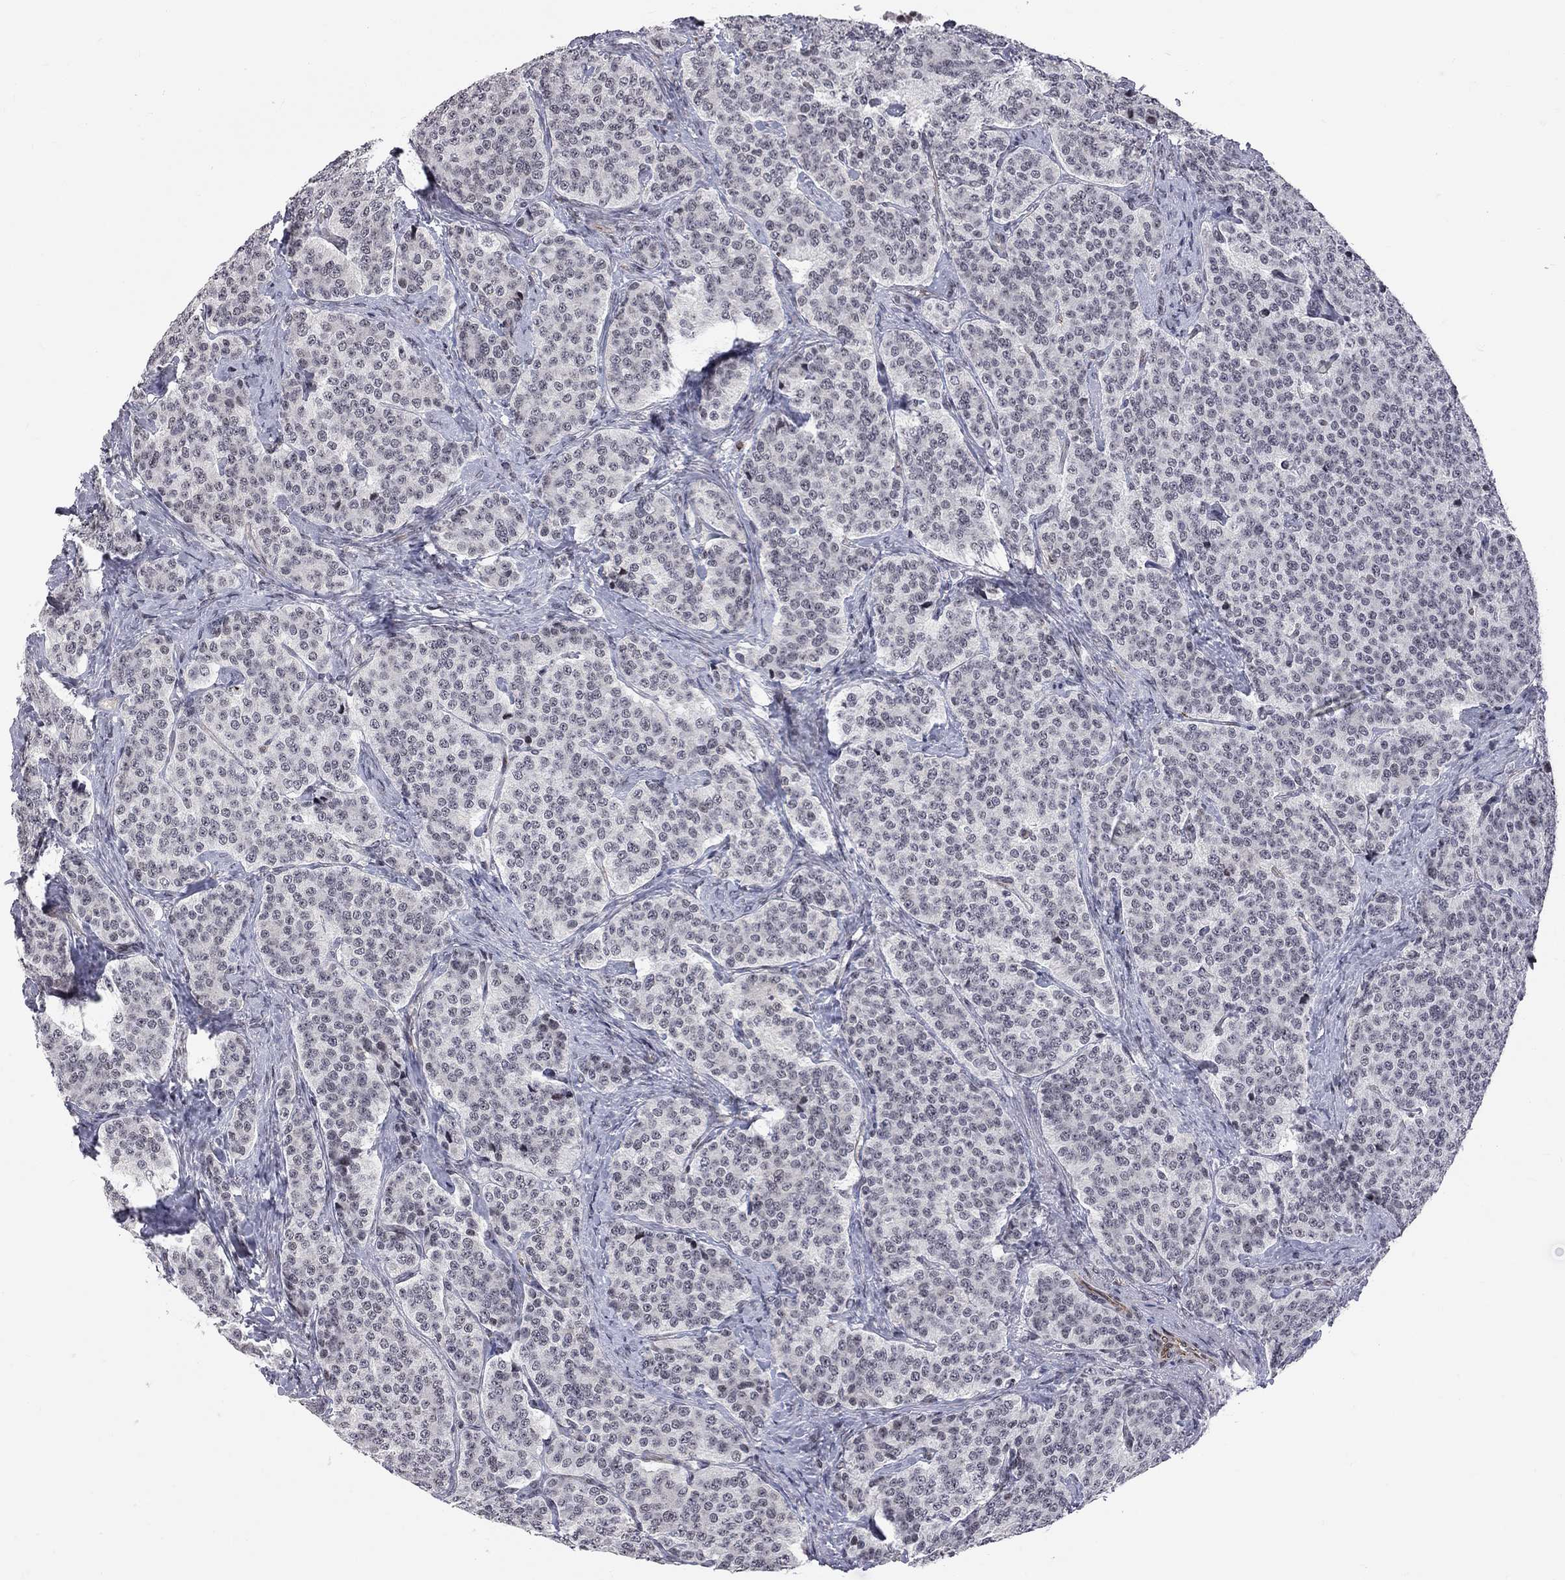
{"staining": {"intensity": "negative", "quantity": "none", "location": "none"}, "tissue": "carcinoid", "cell_type": "Tumor cells", "image_type": "cancer", "snomed": [{"axis": "morphology", "description": "Carcinoid, malignant, NOS"}, {"axis": "topography", "description": "Small intestine"}], "caption": "High magnification brightfield microscopy of malignant carcinoid stained with DAB (3,3'-diaminobenzidine) (brown) and counterstained with hematoxylin (blue): tumor cells show no significant staining. The staining was performed using DAB (3,3'-diaminobenzidine) to visualize the protein expression in brown, while the nuclei were stained in blue with hematoxylin (Magnification: 20x).", "gene": "MTNR1B", "patient": {"sex": "female", "age": 58}}